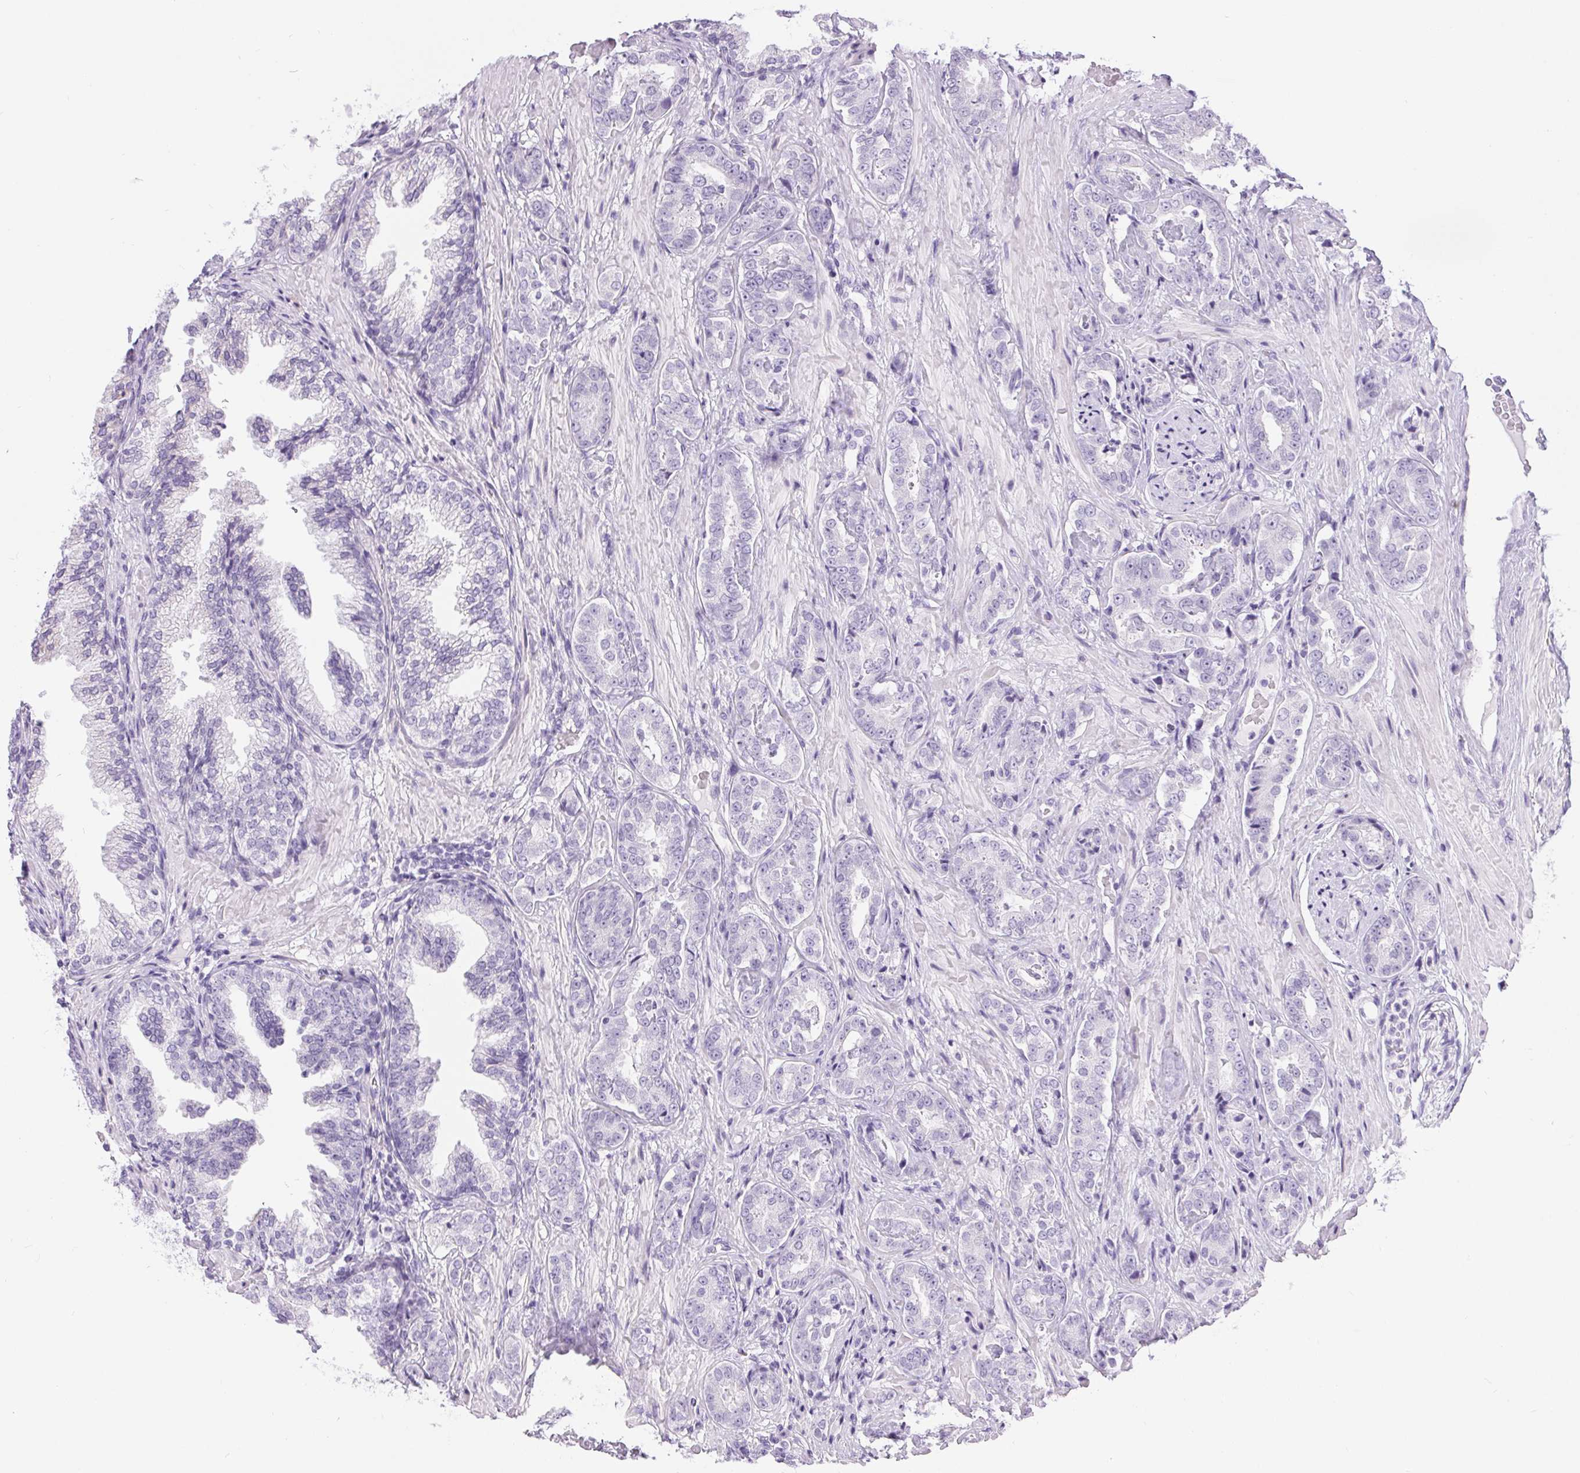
{"staining": {"intensity": "negative", "quantity": "none", "location": "none"}, "tissue": "prostate cancer", "cell_type": "Tumor cells", "image_type": "cancer", "snomed": [{"axis": "morphology", "description": "Adenocarcinoma, High grade"}, {"axis": "topography", "description": "Prostate"}], "caption": "Prostate cancer stained for a protein using immunohistochemistry (IHC) shows no staining tumor cells.", "gene": "XDH", "patient": {"sex": "male", "age": 71}}